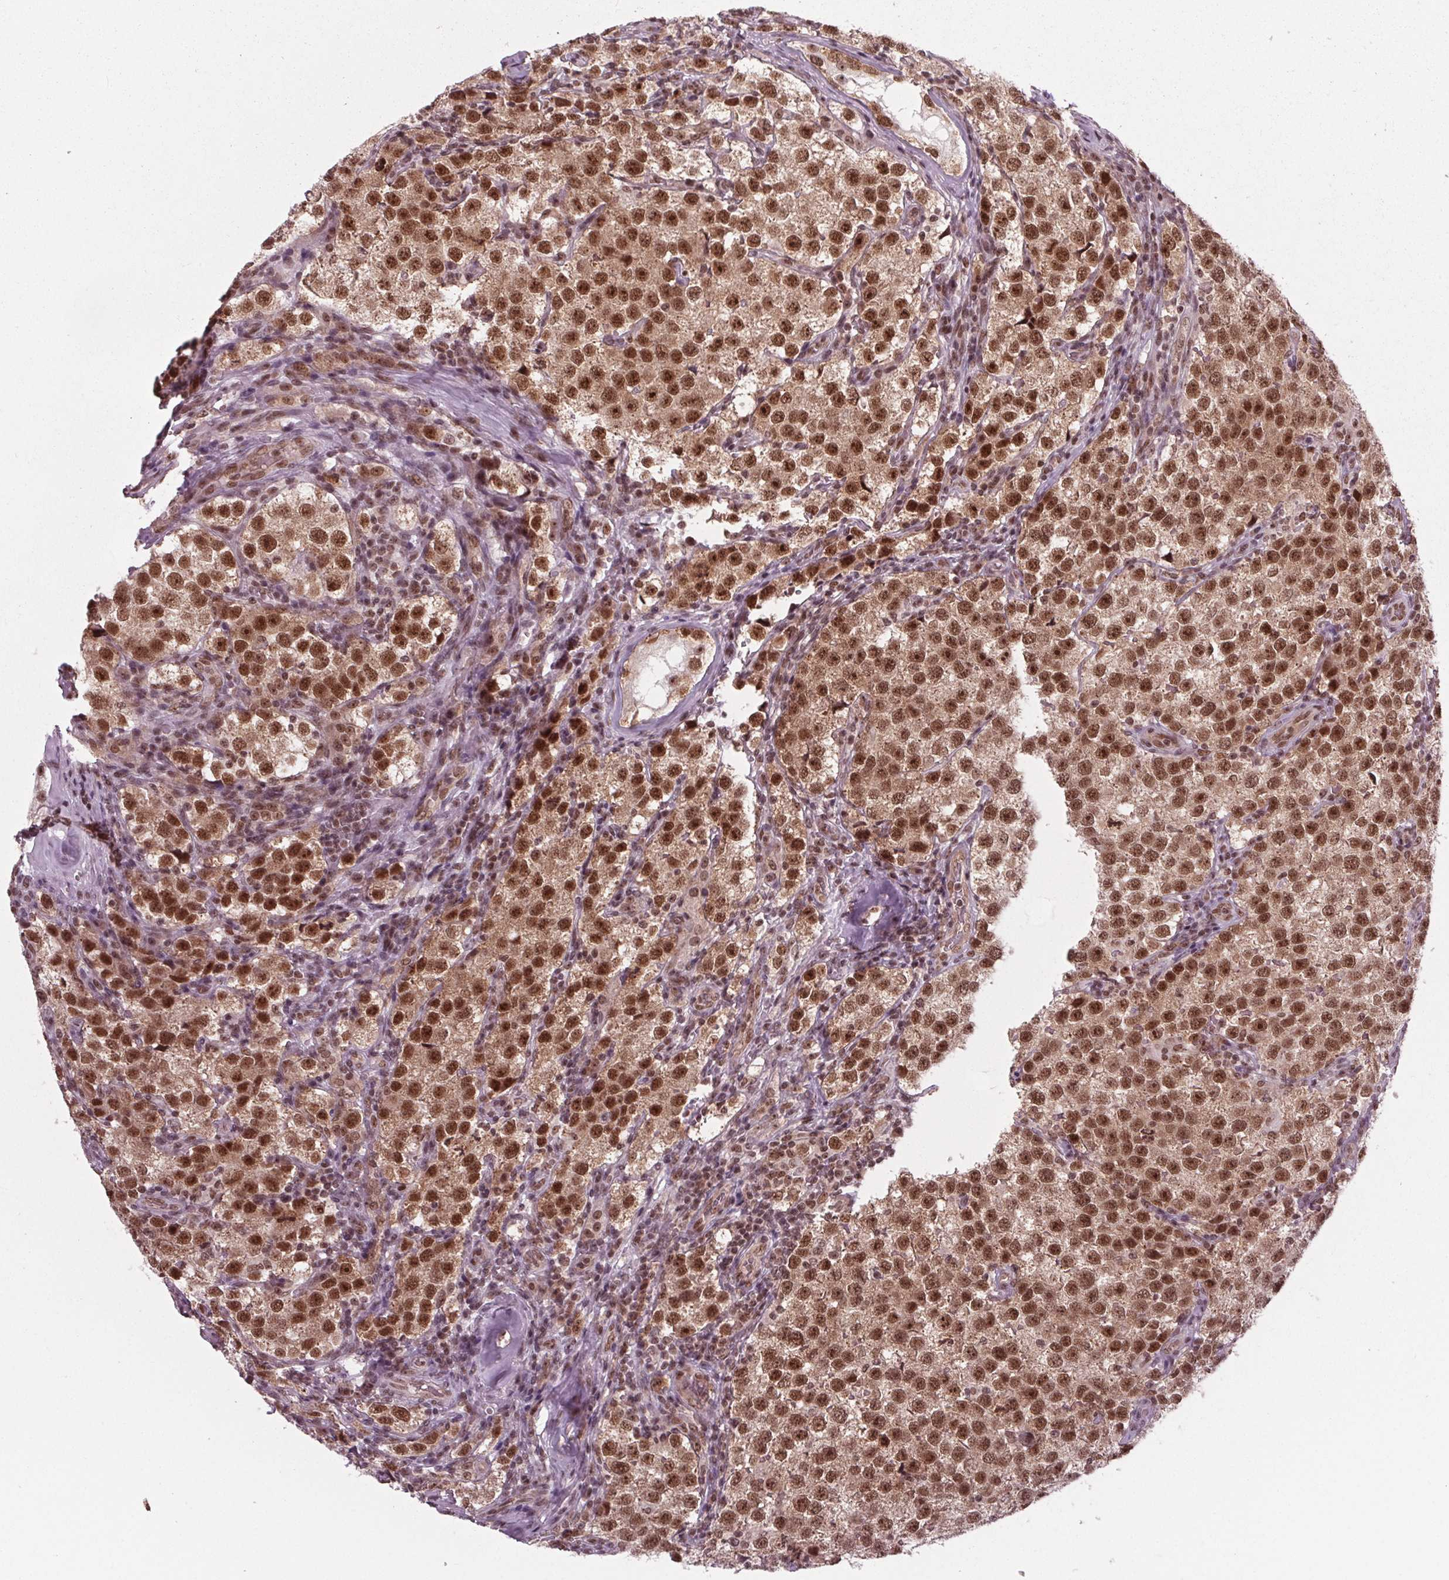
{"staining": {"intensity": "moderate", "quantity": ">75%", "location": "nuclear"}, "tissue": "testis cancer", "cell_type": "Tumor cells", "image_type": "cancer", "snomed": [{"axis": "morphology", "description": "Seminoma, NOS"}, {"axis": "topography", "description": "Testis"}], "caption": "Testis cancer stained for a protein (brown) exhibits moderate nuclear positive positivity in approximately >75% of tumor cells.", "gene": "DDX41", "patient": {"sex": "male", "age": 37}}